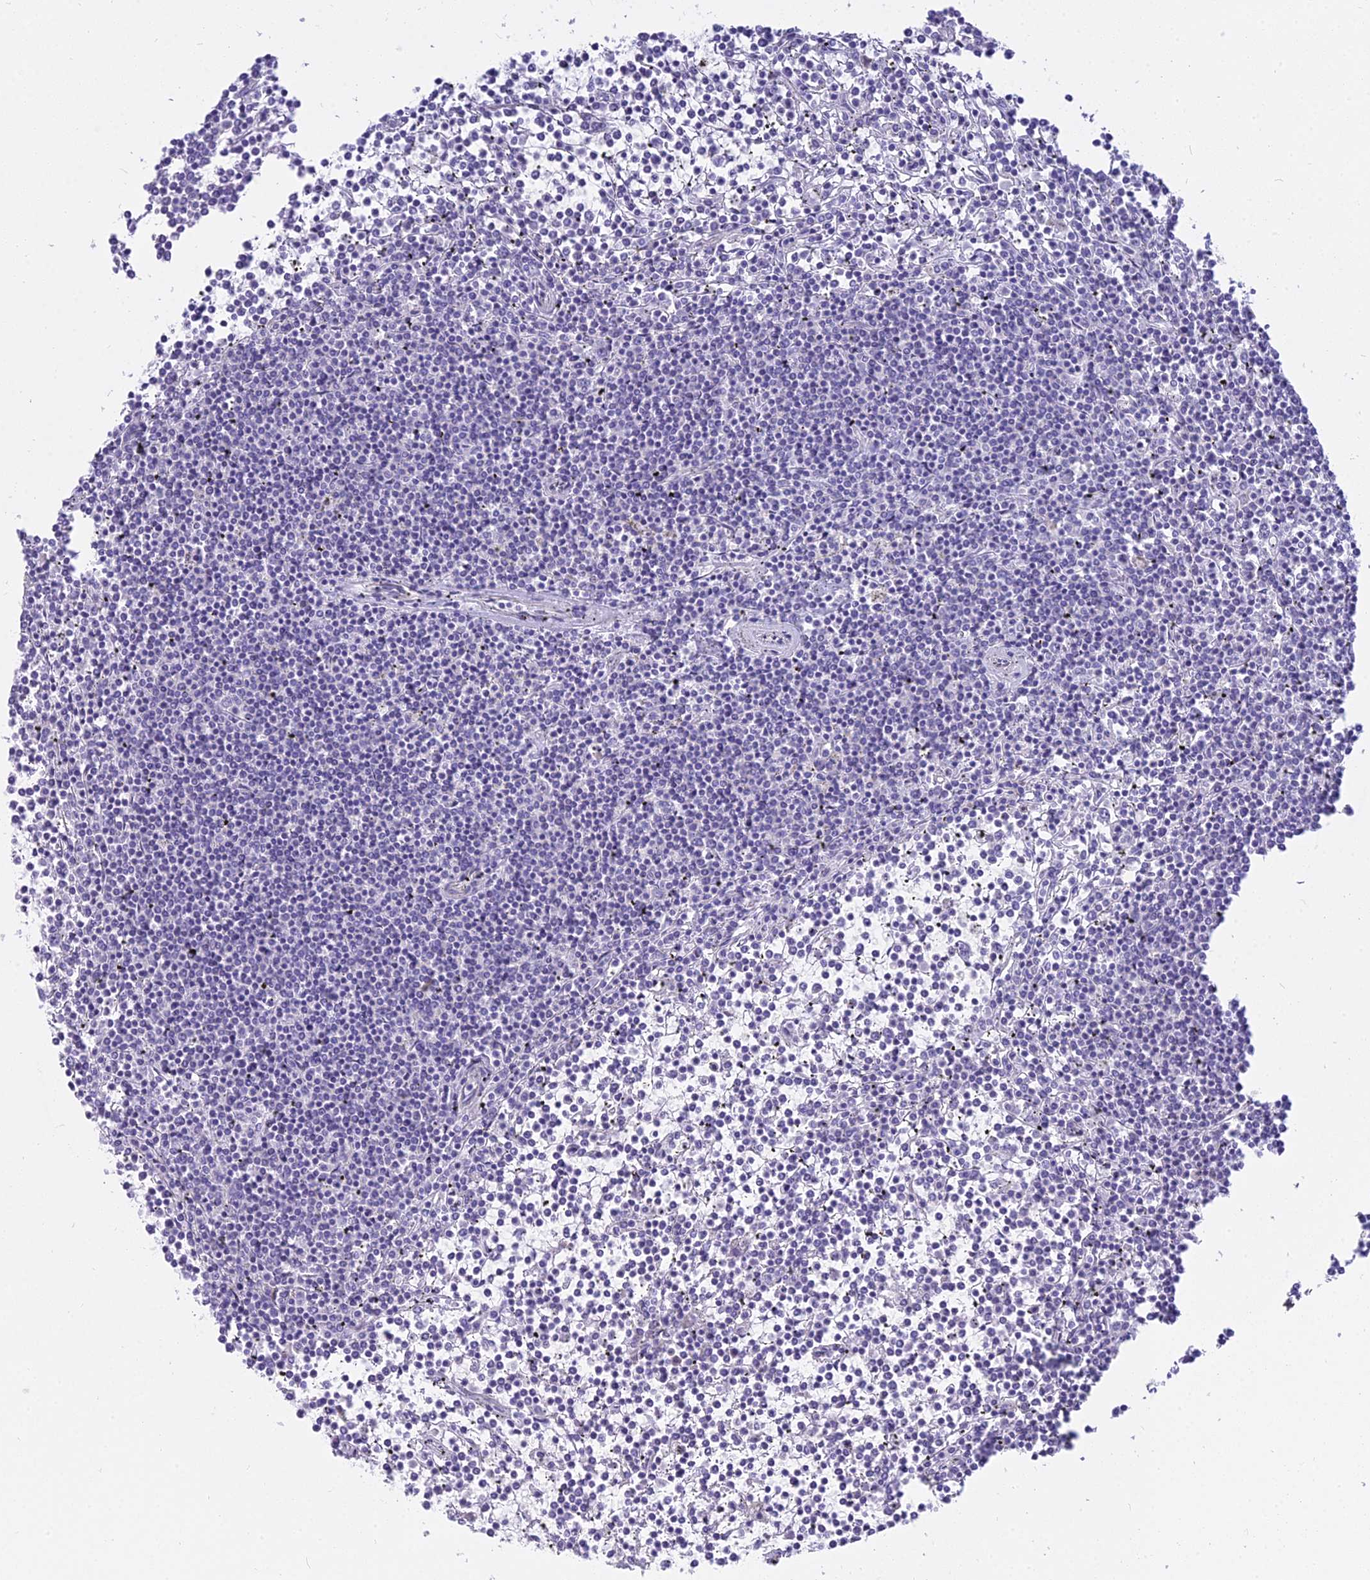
{"staining": {"intensity": "negative", "quantity": "none", "location": "none"}, "tissue": "lymphoma", "cell_type": "Tumor cells", "image_type": "cancer", "snomed": [{"axis": "morphology", "description": "Malignant lymphoma, non-Hodgkin's type, Low grade"}, {"axis": "topography", "description": "Spleen"}], "caption": "DAB immunohistochemical staining of human malignant lymphoma, non-Hodgkin's type (low-grade) displays no significant expression in tumor cells.", "gene": "SMIM24", "patient": {"sex": "female", "age": 19}}